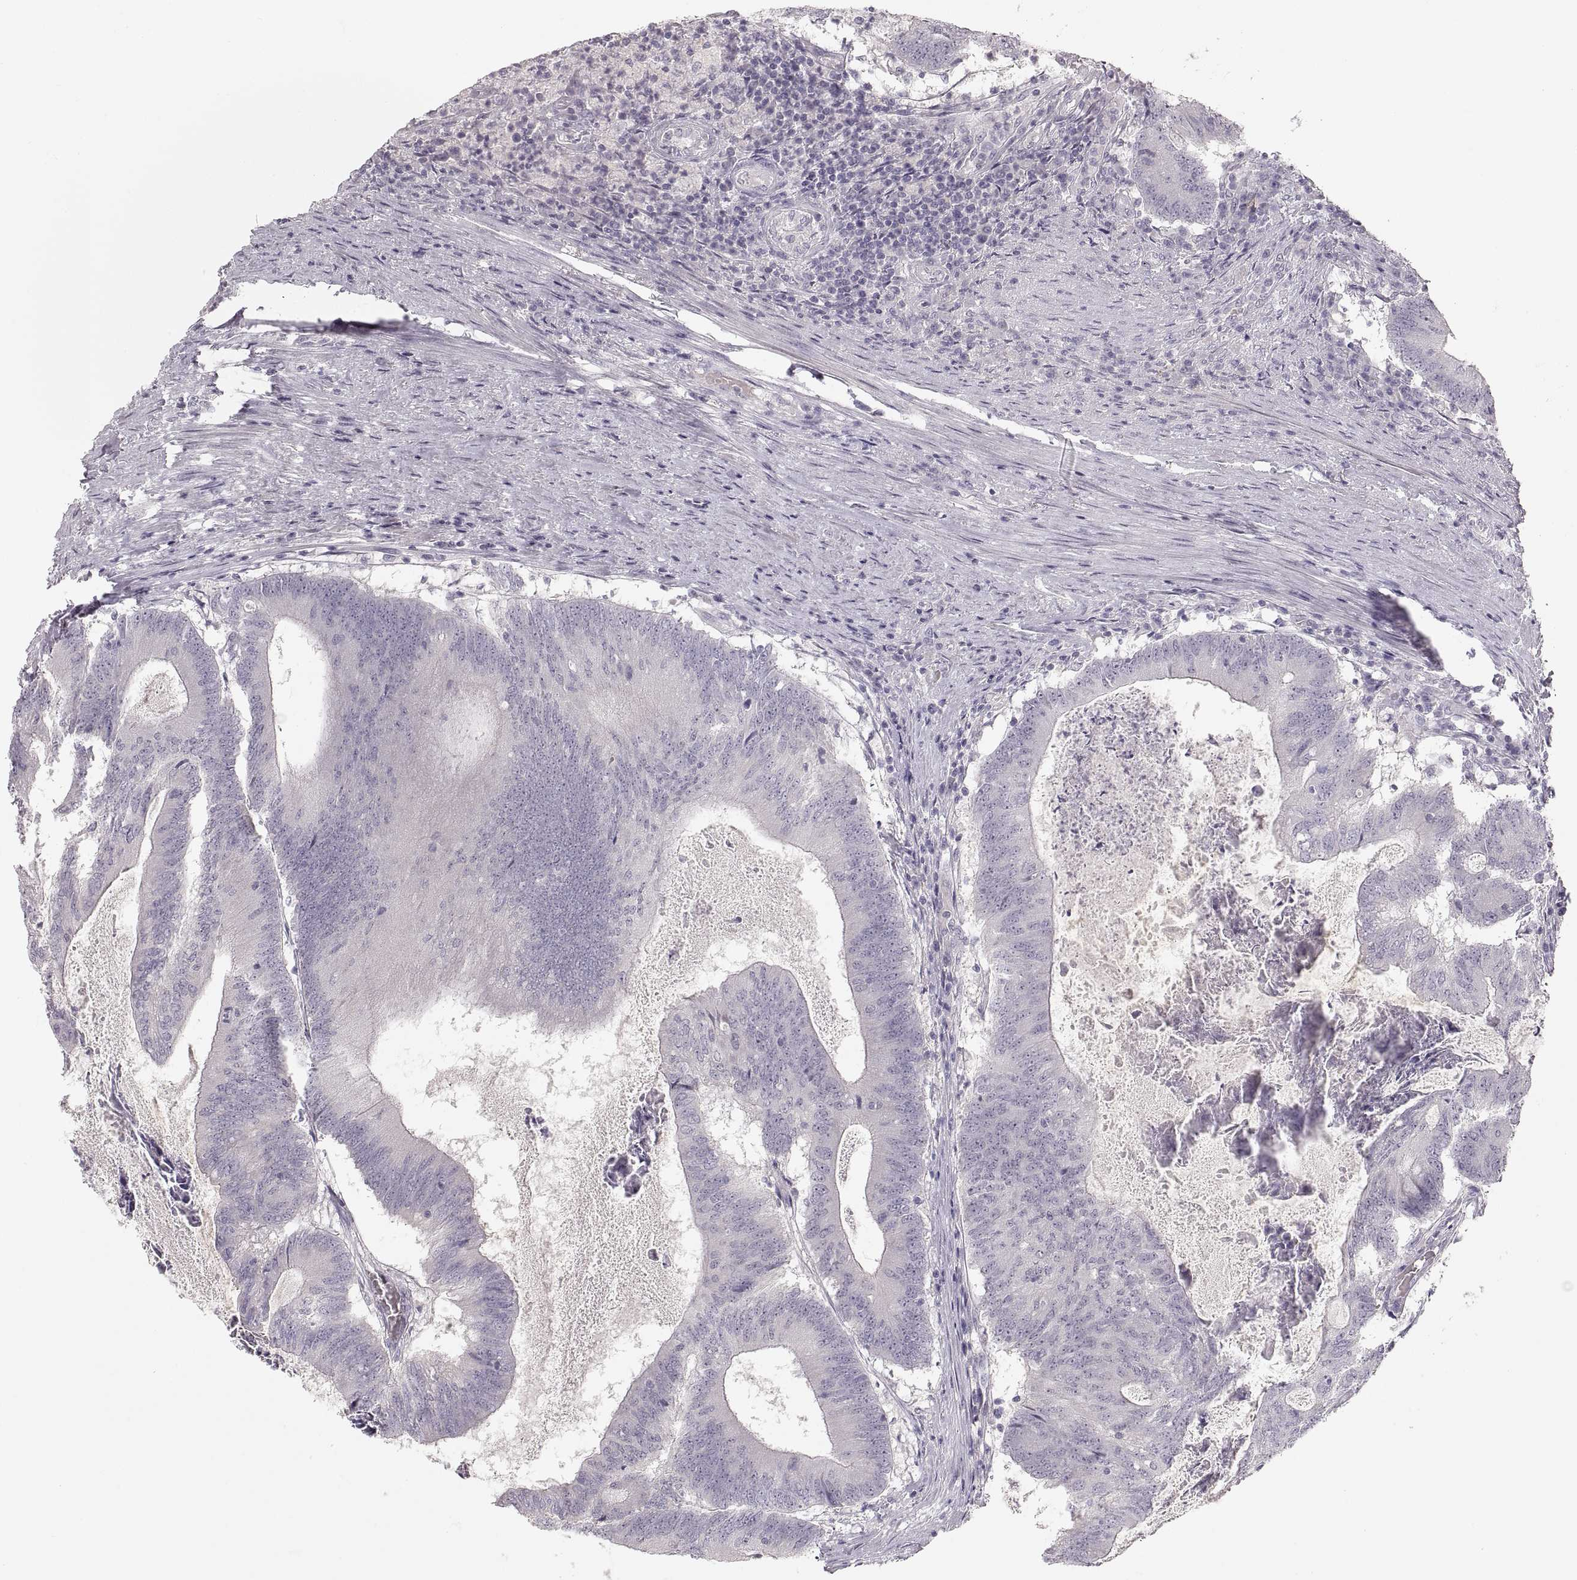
{"staining": {"intensity": "negative", "quantity": "none", "location": "none"}, "tissue": "colorectal cancer", "cell_type": "Tumor cells", "image_type": "cancer", "snomed": [{"axis": "morphology", "description": "Adenocarcinoma, NOS"}, {"axis": "topography", "description": "Colon"}], "caption": "Tumor cells show no significant positivity in colorectal cancer. (Immunohistochemistry (ihc), brightfield microscopy, high magnification).", "gene": "PCSK2", "patient": {"sex": "female", "age": 70}}